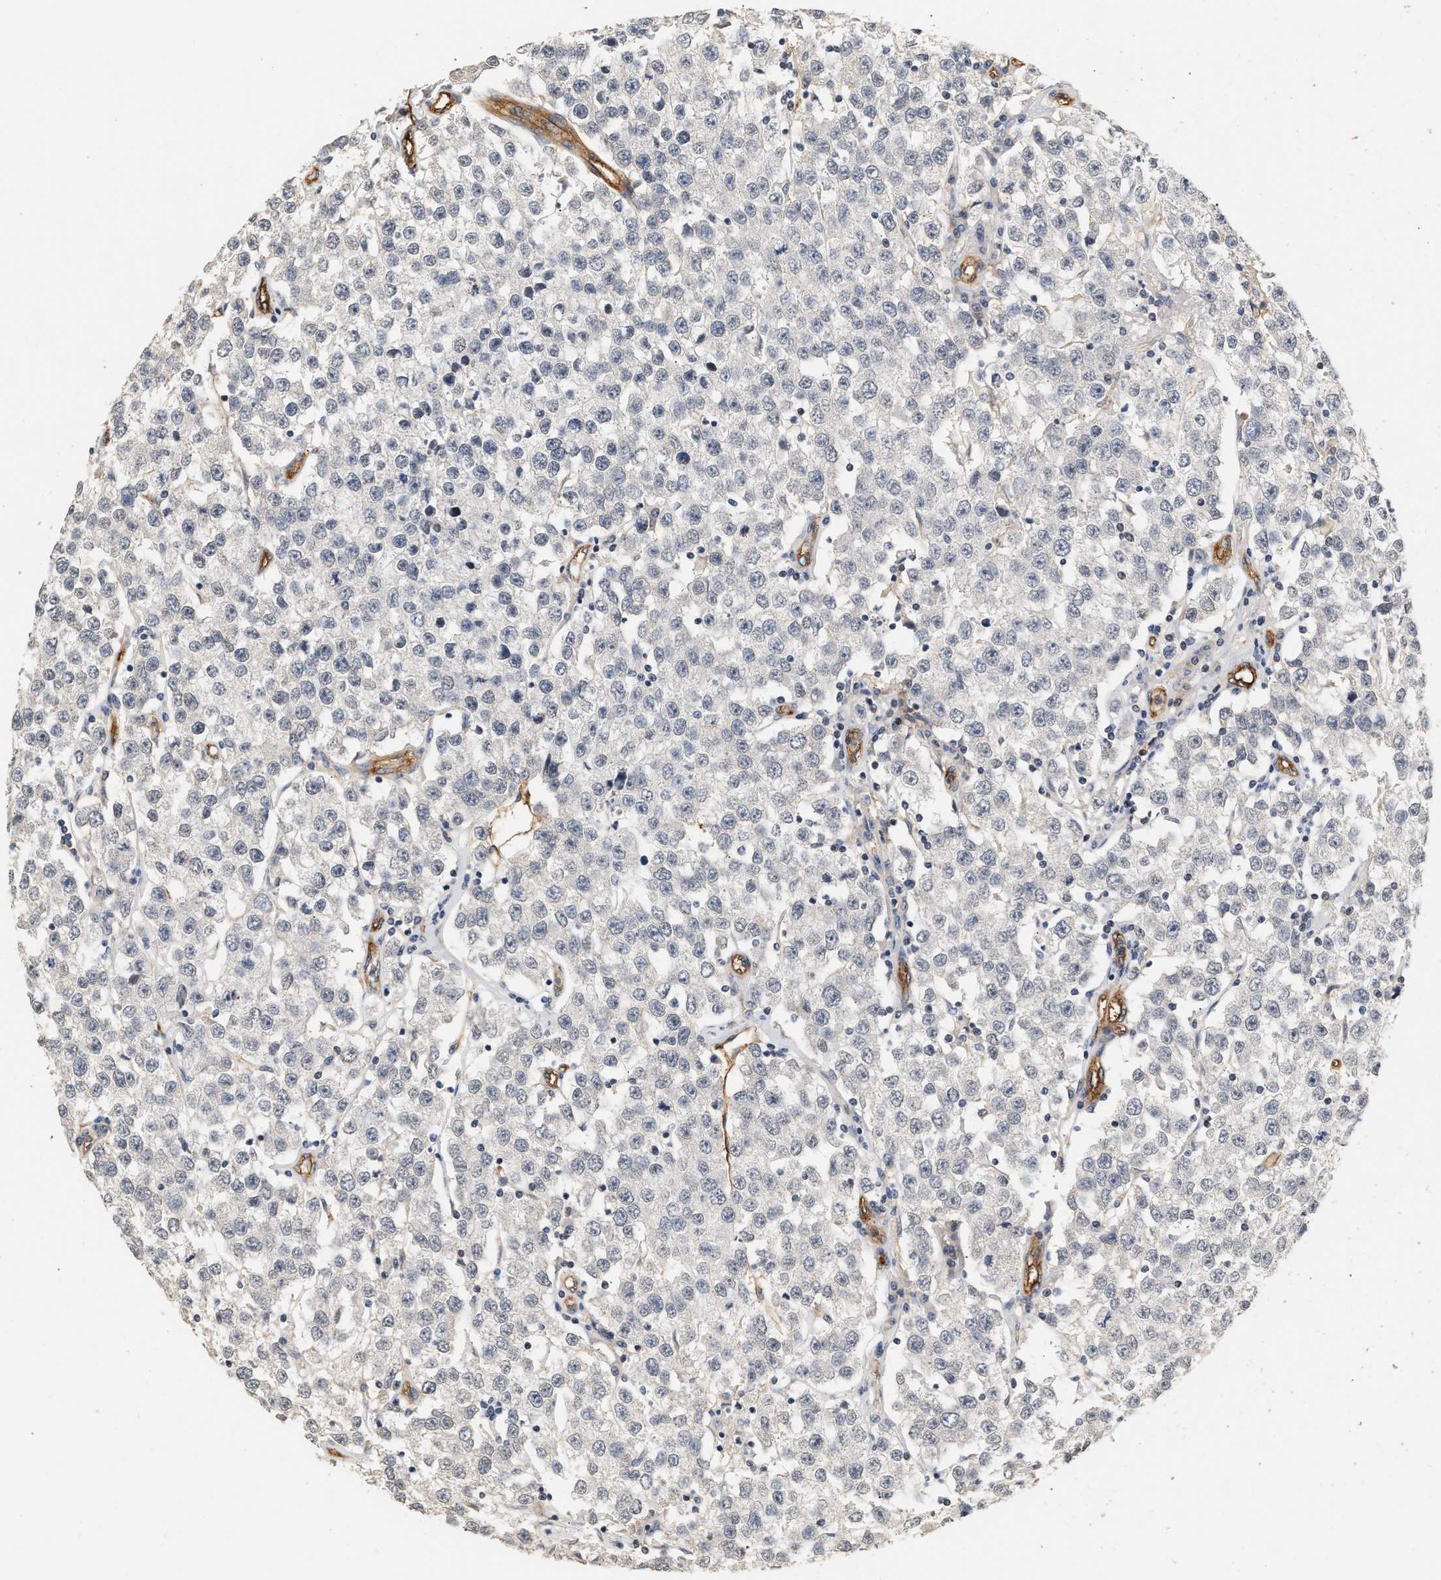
{"staining": {"intensity": "negative", "quantity": "none", "location": "none"}, "tissue": "testis cancer", "cell_type": "Tumor cells", "image_type": "cancer", "snomed": [{"axis": "morphology", "description": "Seminoma, NOS"}, {"axis": "topography", "description": "Testis"}], "caption": "Protein analysis of testis seminoma shows no significant expression in tumor cells.", "gene": "PLXND1", "patient": {"sex": "male", "age": 52}}